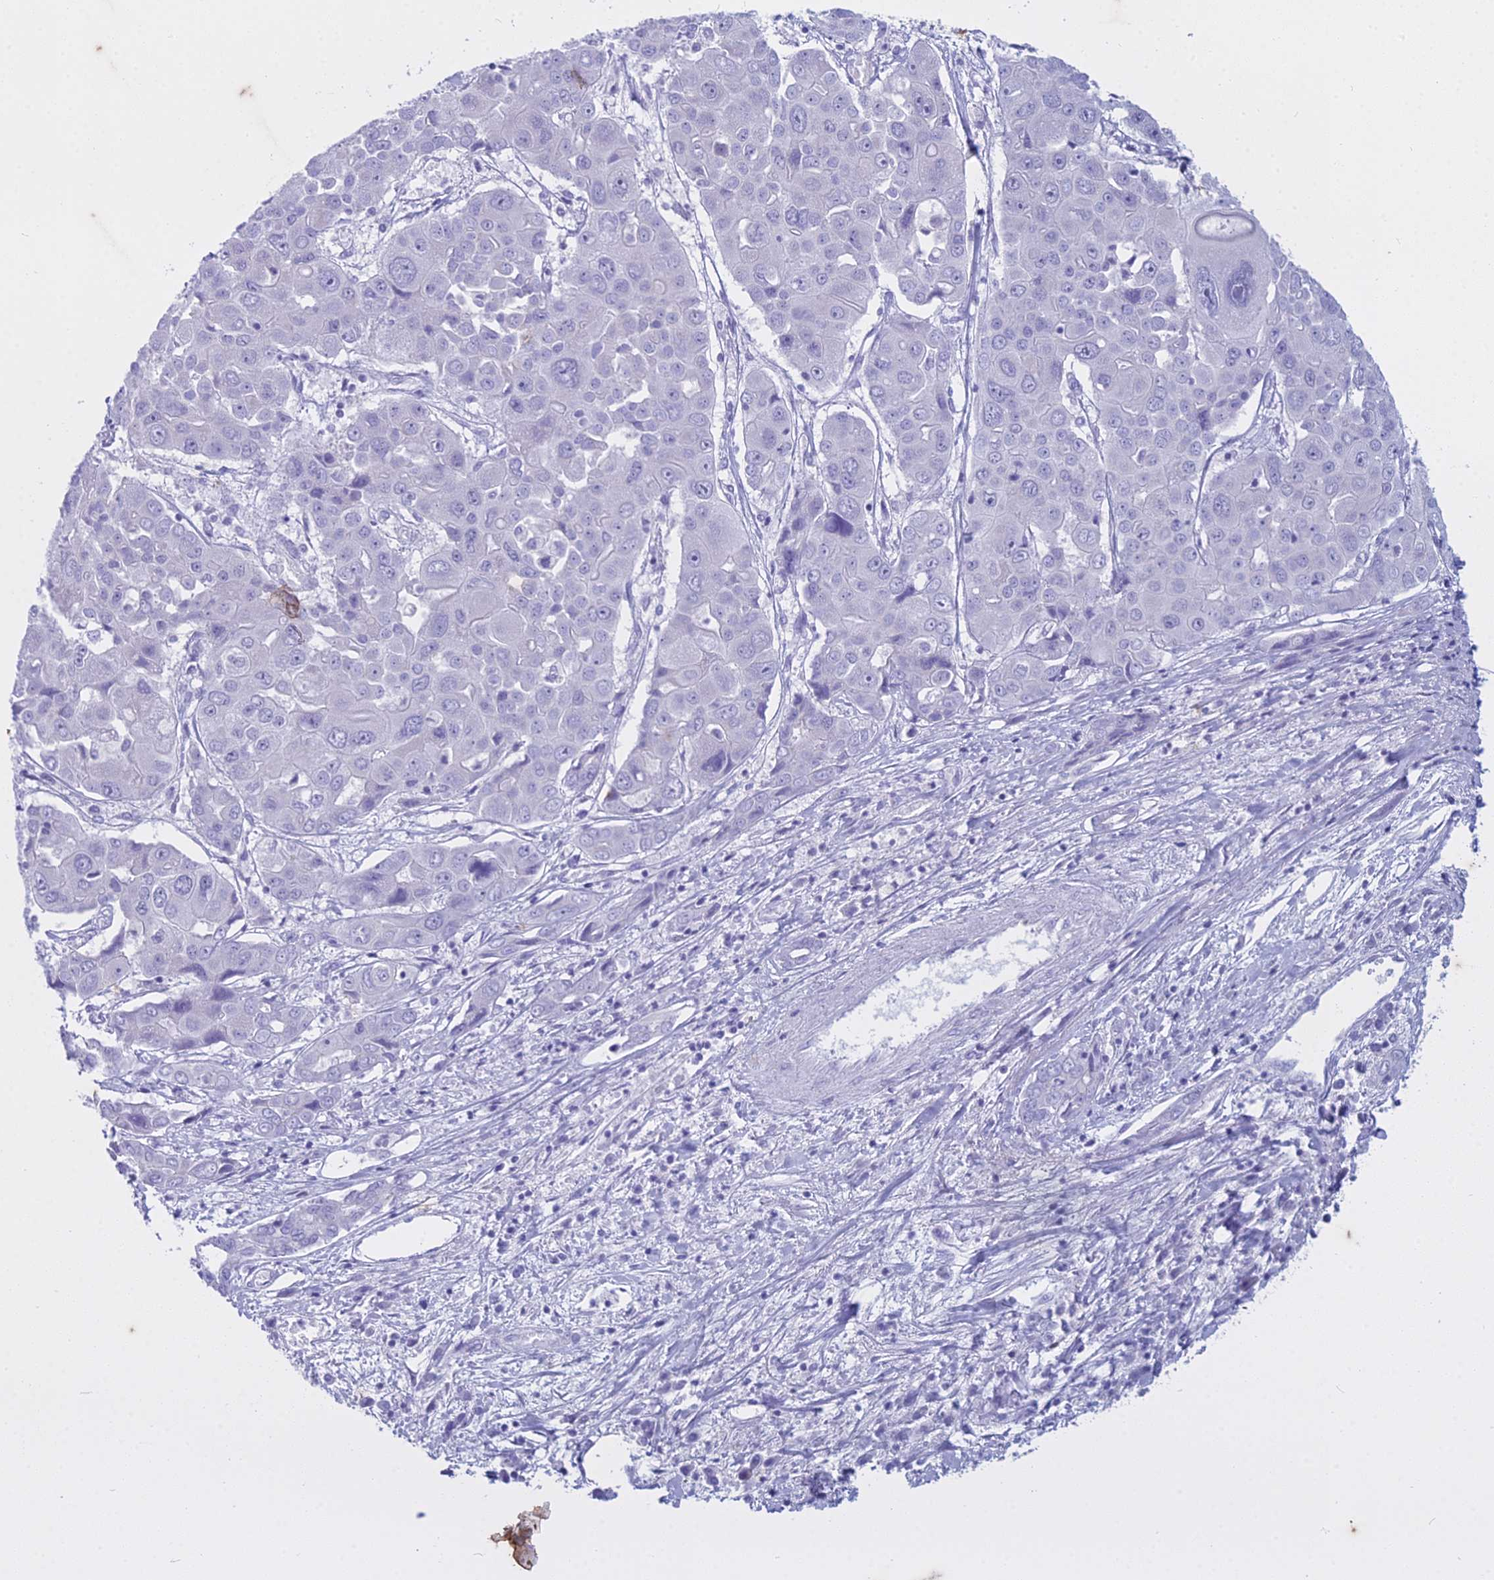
{"staining": {"intensity": "negative", "quantity": "none", "location": "none"}, "tissue": "liver cancer", "cell_type": "Tumor cells", "image_type": "cancer", "snomed": [{"axis": "morphology", "description": "Cholangiocarcinoma"}, {"axis": "topography", "description": "Liver"}], "caption": "Protein analysis of liver cancer (cholangiocarcinoma) reveals no significant expression in tumor cells.", "gene": "HMGB4", "patient": {"sex": "male", "age": 67}}